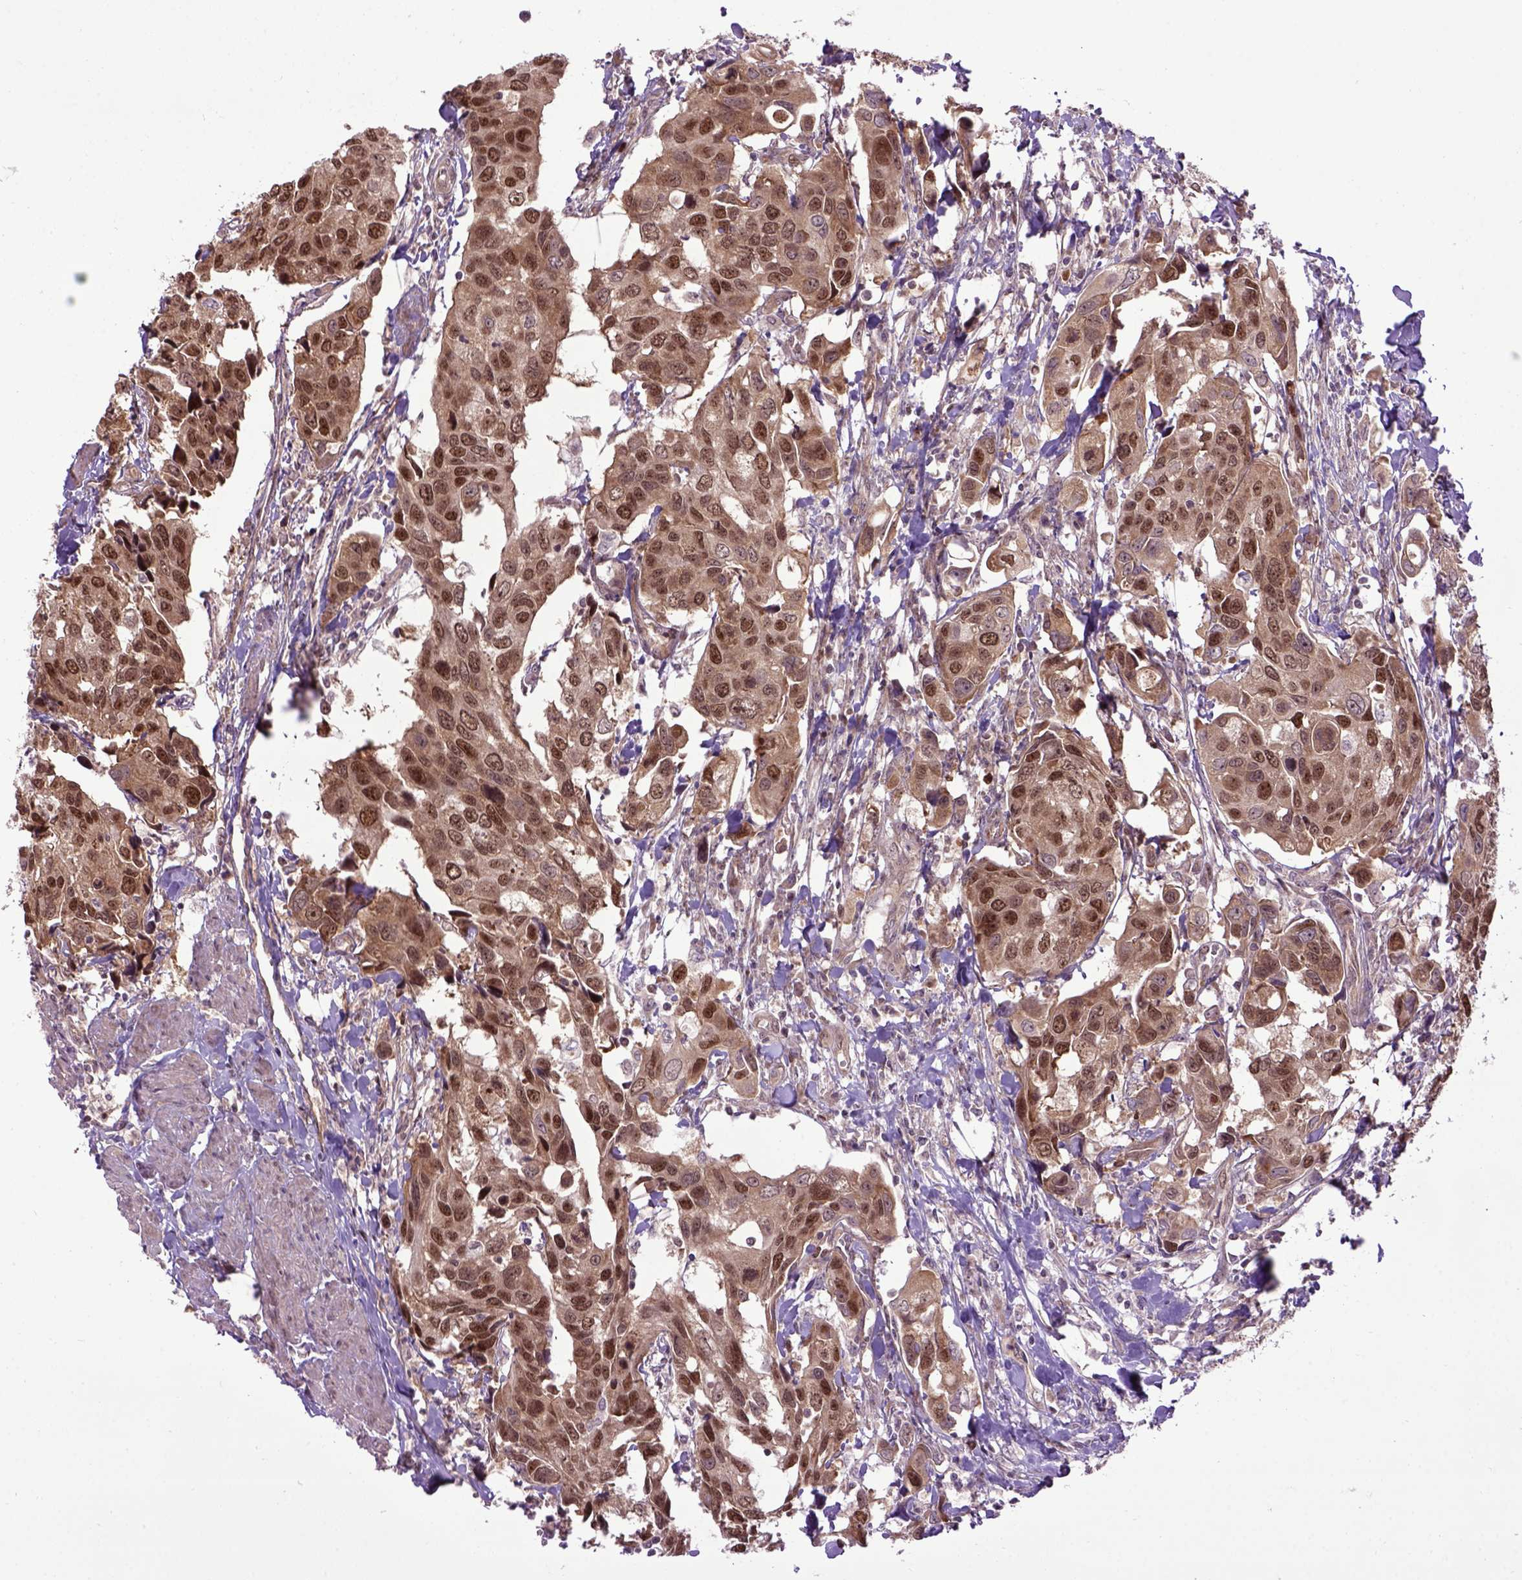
{"staining": {"intensity": "moderate", "quantity": ">75%", "location": "cytoplasmic/membranous,nuclear"}, "tissue": "urothelial cancer", "cell_type": "Tumor cells", "image_type": "cancer", "snomed": [{"axis": "morphology", "description": "Urothelial carcinoma, High grade"}, {"axis": "topography", "description": "Urinary bladder"}], "caption": "Immunohistochemical staining of human urothelial carcinoma (high-grade) reveals moderate cytoplasmic/membranous and nuclear protein staining in about >75% of tumor cells.", "gene": "WDR48", "patient": {"sex": "male", "age": 60}}